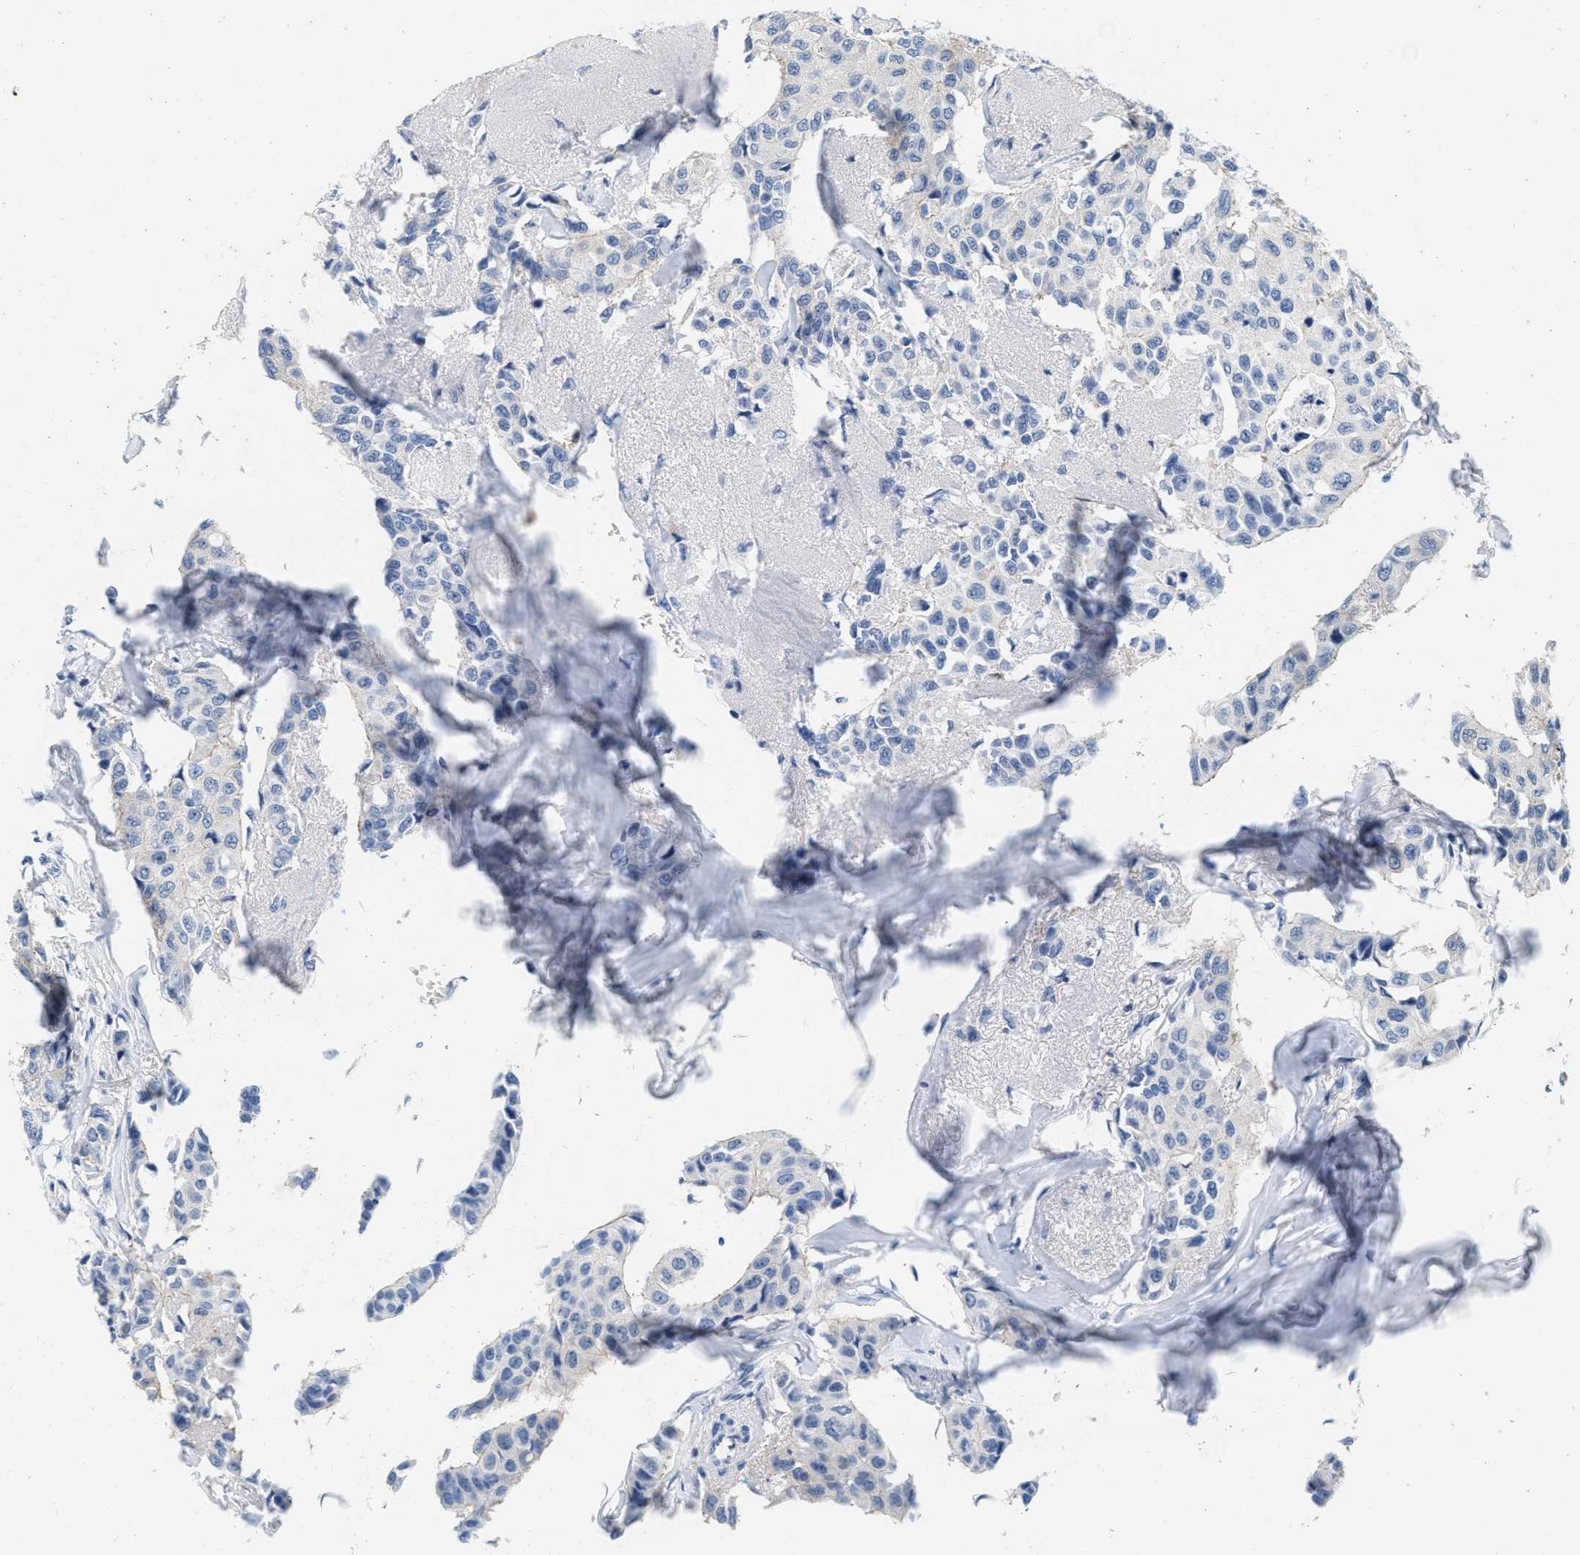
{"staining": {"intensity": "negative", "quantity": "none", "location": "none"}, "tissue": "breast cancer", "cell_type": "Tumor cells", "image_type": "cancer", "snomed": [{"axis": "morphology", "description": "Duct carcinoma"}, {"axis": "topography", "description": "Breast"}], "caption": "This is a photomicrograph of immunohistochemistry staining of infiltrating ductal carcinoma (breast), which shows no positivity in tumor cells.", "gene": "ABCB11", "patient": {"sex": "female", "age": 80}}